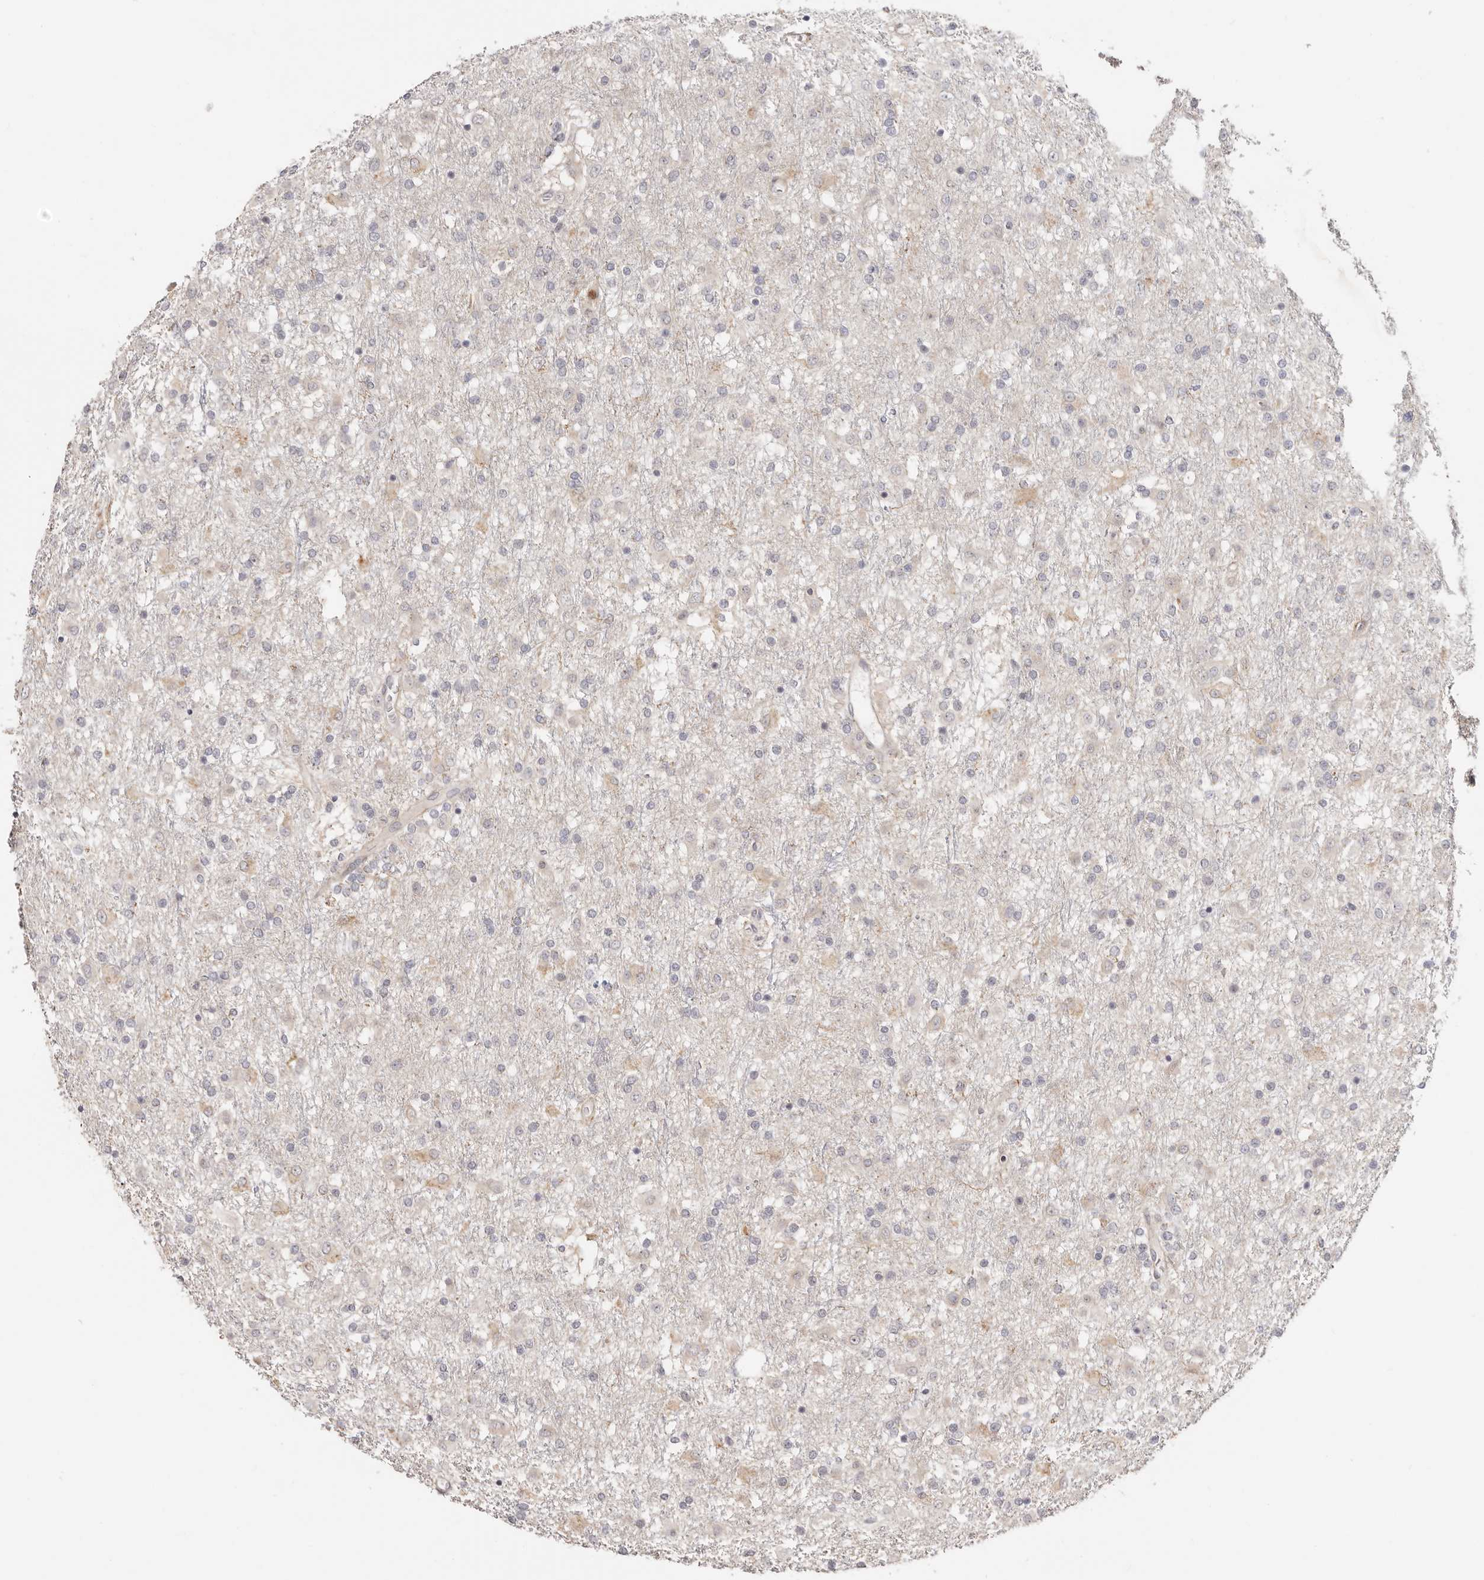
{"staining": {"intensity": "negative", "quantity": "none", "location": "none"}, "tissue": "glioma", "cell_type": "Tumor cells", "image_type": "cancer", "snomed": [{"axis": "morphology", "description": "Glioma, malignant, Low grade"}, {"axis": "topography", "description": "Brain"}], "caption": "The photomicrograph demonstrates no staining of tumor cells in malignant glioma (low-grade).", "gene": "BCL2L15", "patient": {"sex": "male", "age": 65}}